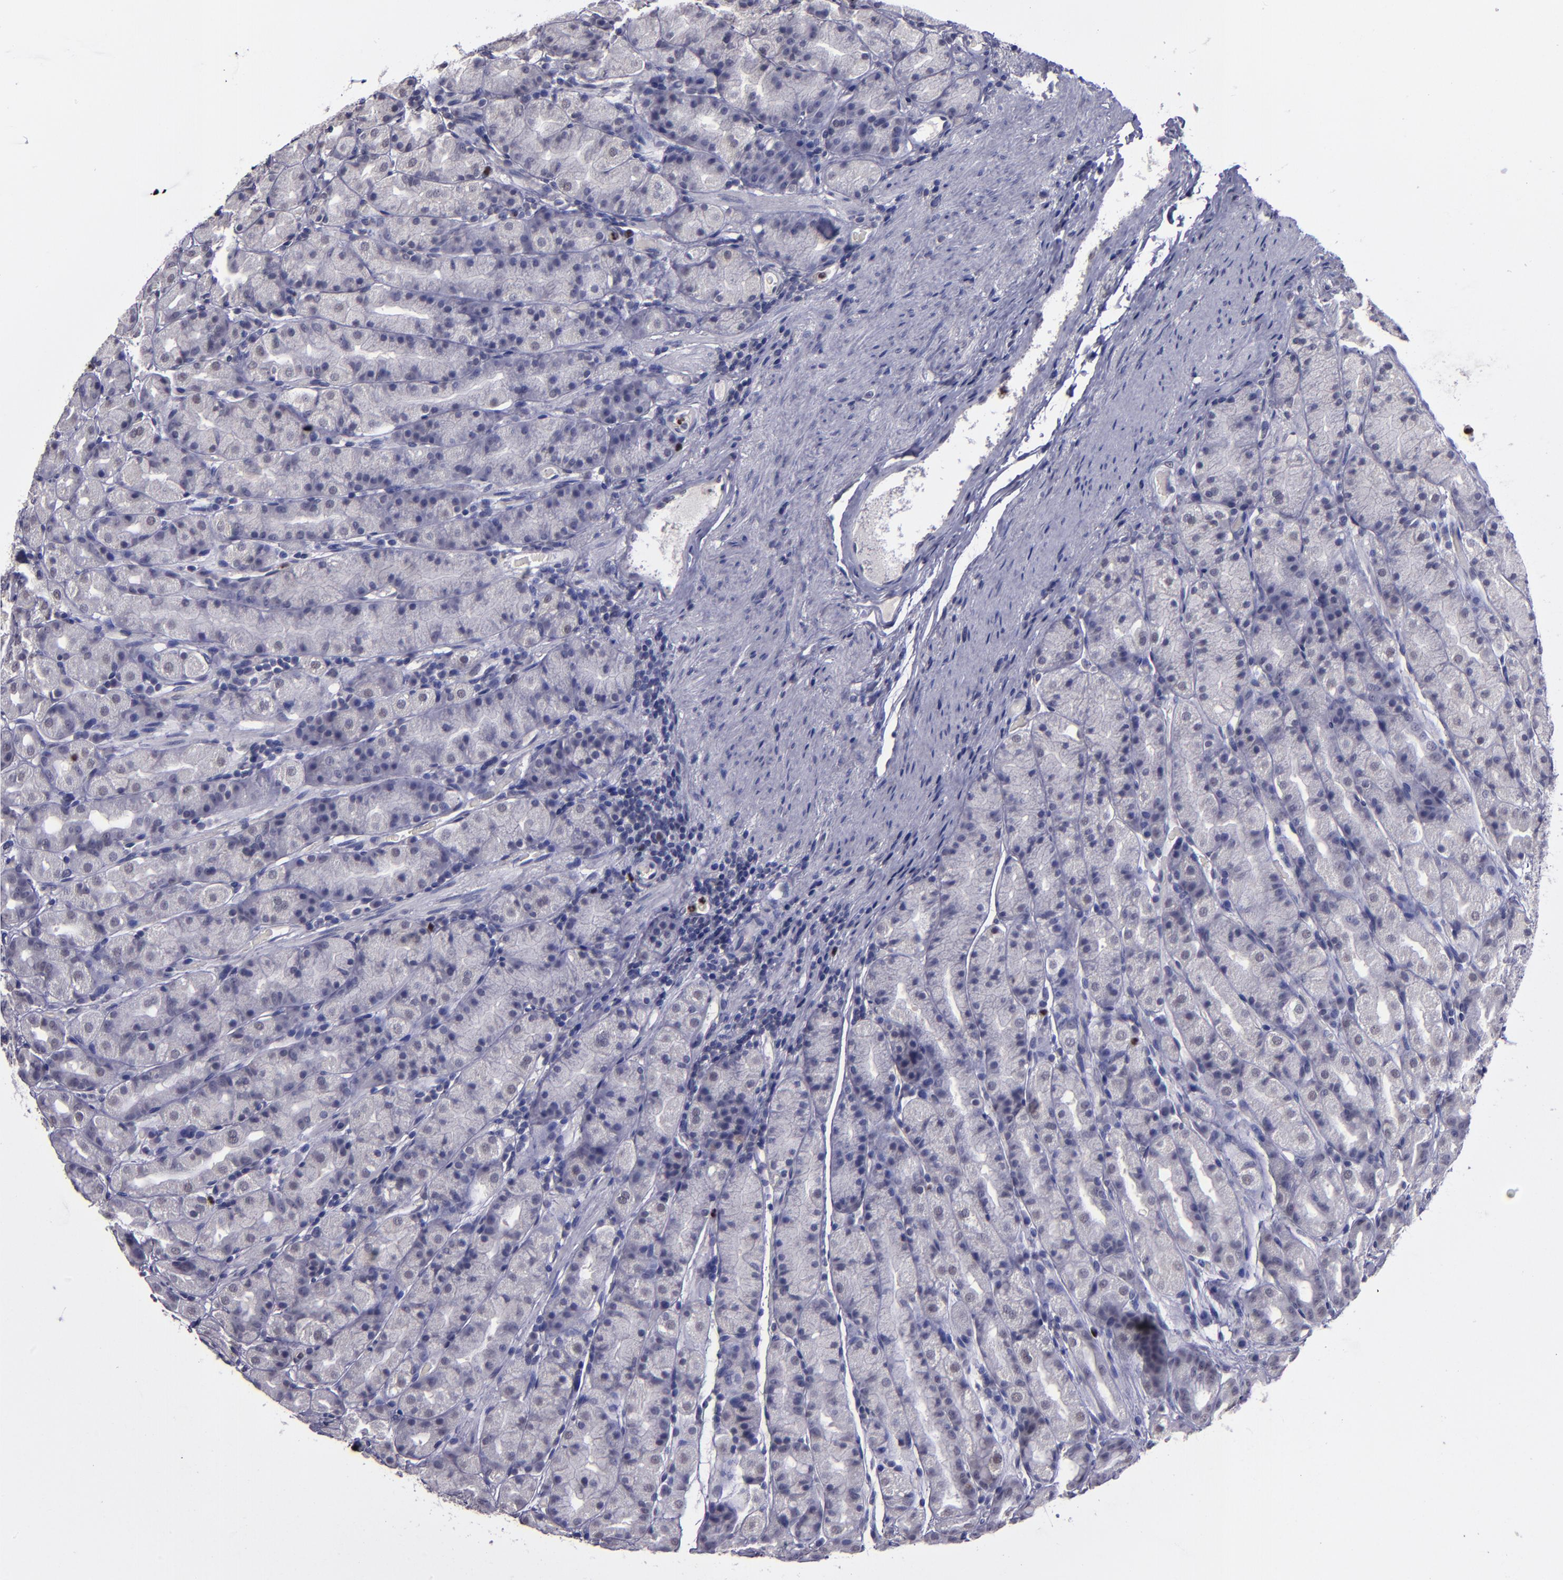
{"staining": {"intensity": "negative", "quantity": "none", "location": "none"}, "tissue": "stomach", "cell_type": "Glandular cells", "image_type": "normal", "snomed": [{"axis": "morphology", "description": "Normal tissue, NOS"}, {"axis": "topography", "description": "Stomach, upper"}], "caption": "An immunohistochemistry image of unremarkable stomach is shown. There is no staining in glandular cells of stomach. (DAB immunohistochemistry (IHC), high magnification).", "gene": "CEBPE", "patient": {"sex": "male", "age": 68}}